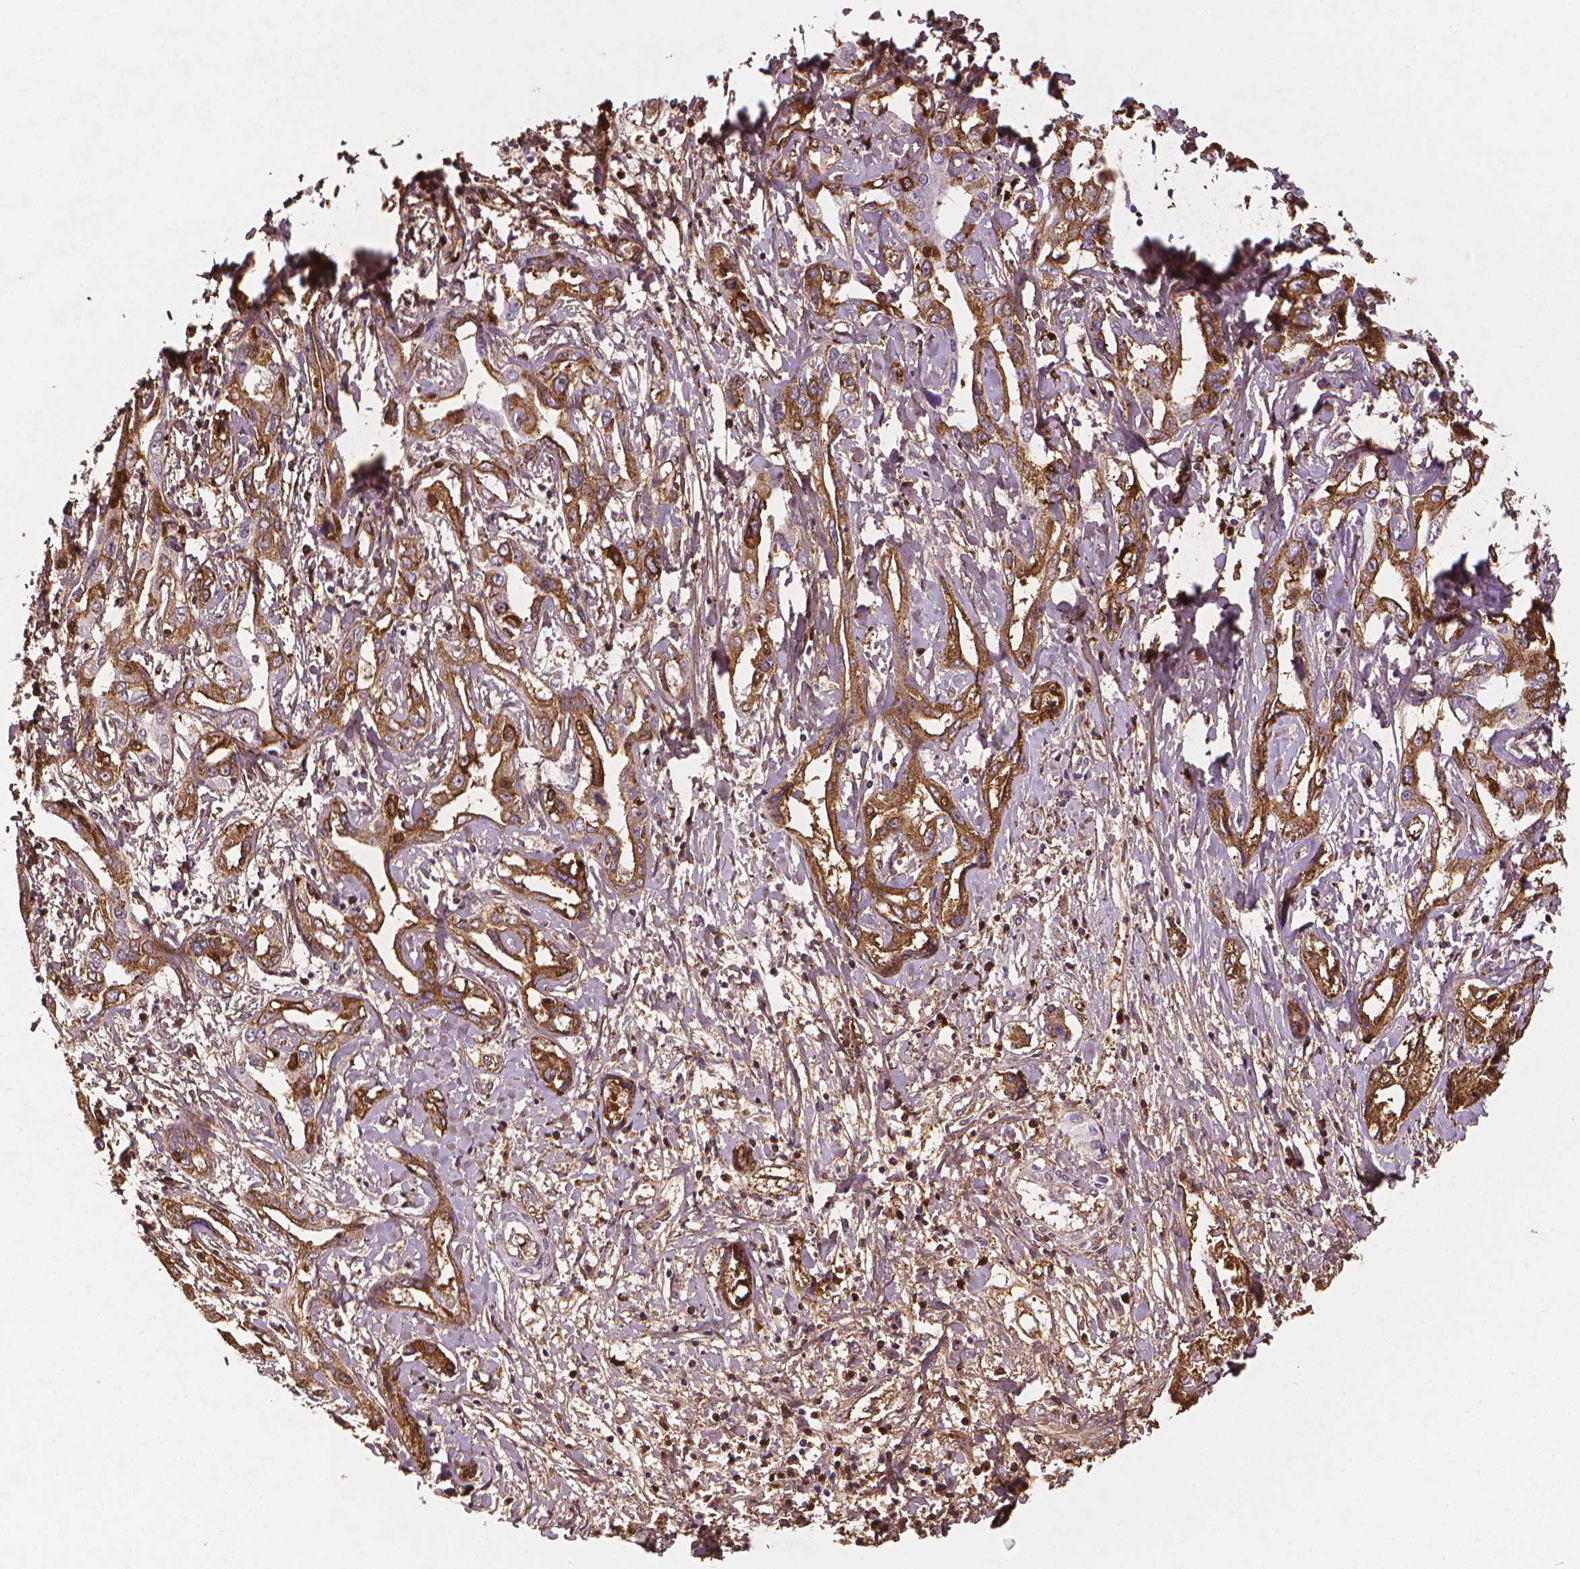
{"staining": {"intensity": "moderate", "quantity": ">75%", "location": "cytoplasmic/membranous"}, "tissue": "liver cancer", "cell_type": "Tumor cells", "image_type": "cancer", "snomed": [{"axis": "morphology", "description": "Cholangiocarcinoma"}, {"axis": "topography", "description": "Liver"}], "caption": "Liver cancer (cholangiocarcinoma) stained with DAB (3,3'-diaminobenzidine) IHC demonstrates medium levels of moderate cytoplasmic/membranous staining in about >75% of tumor cells.", "gene": "DCN", "patient": {"sex": "male", "age": 59}}